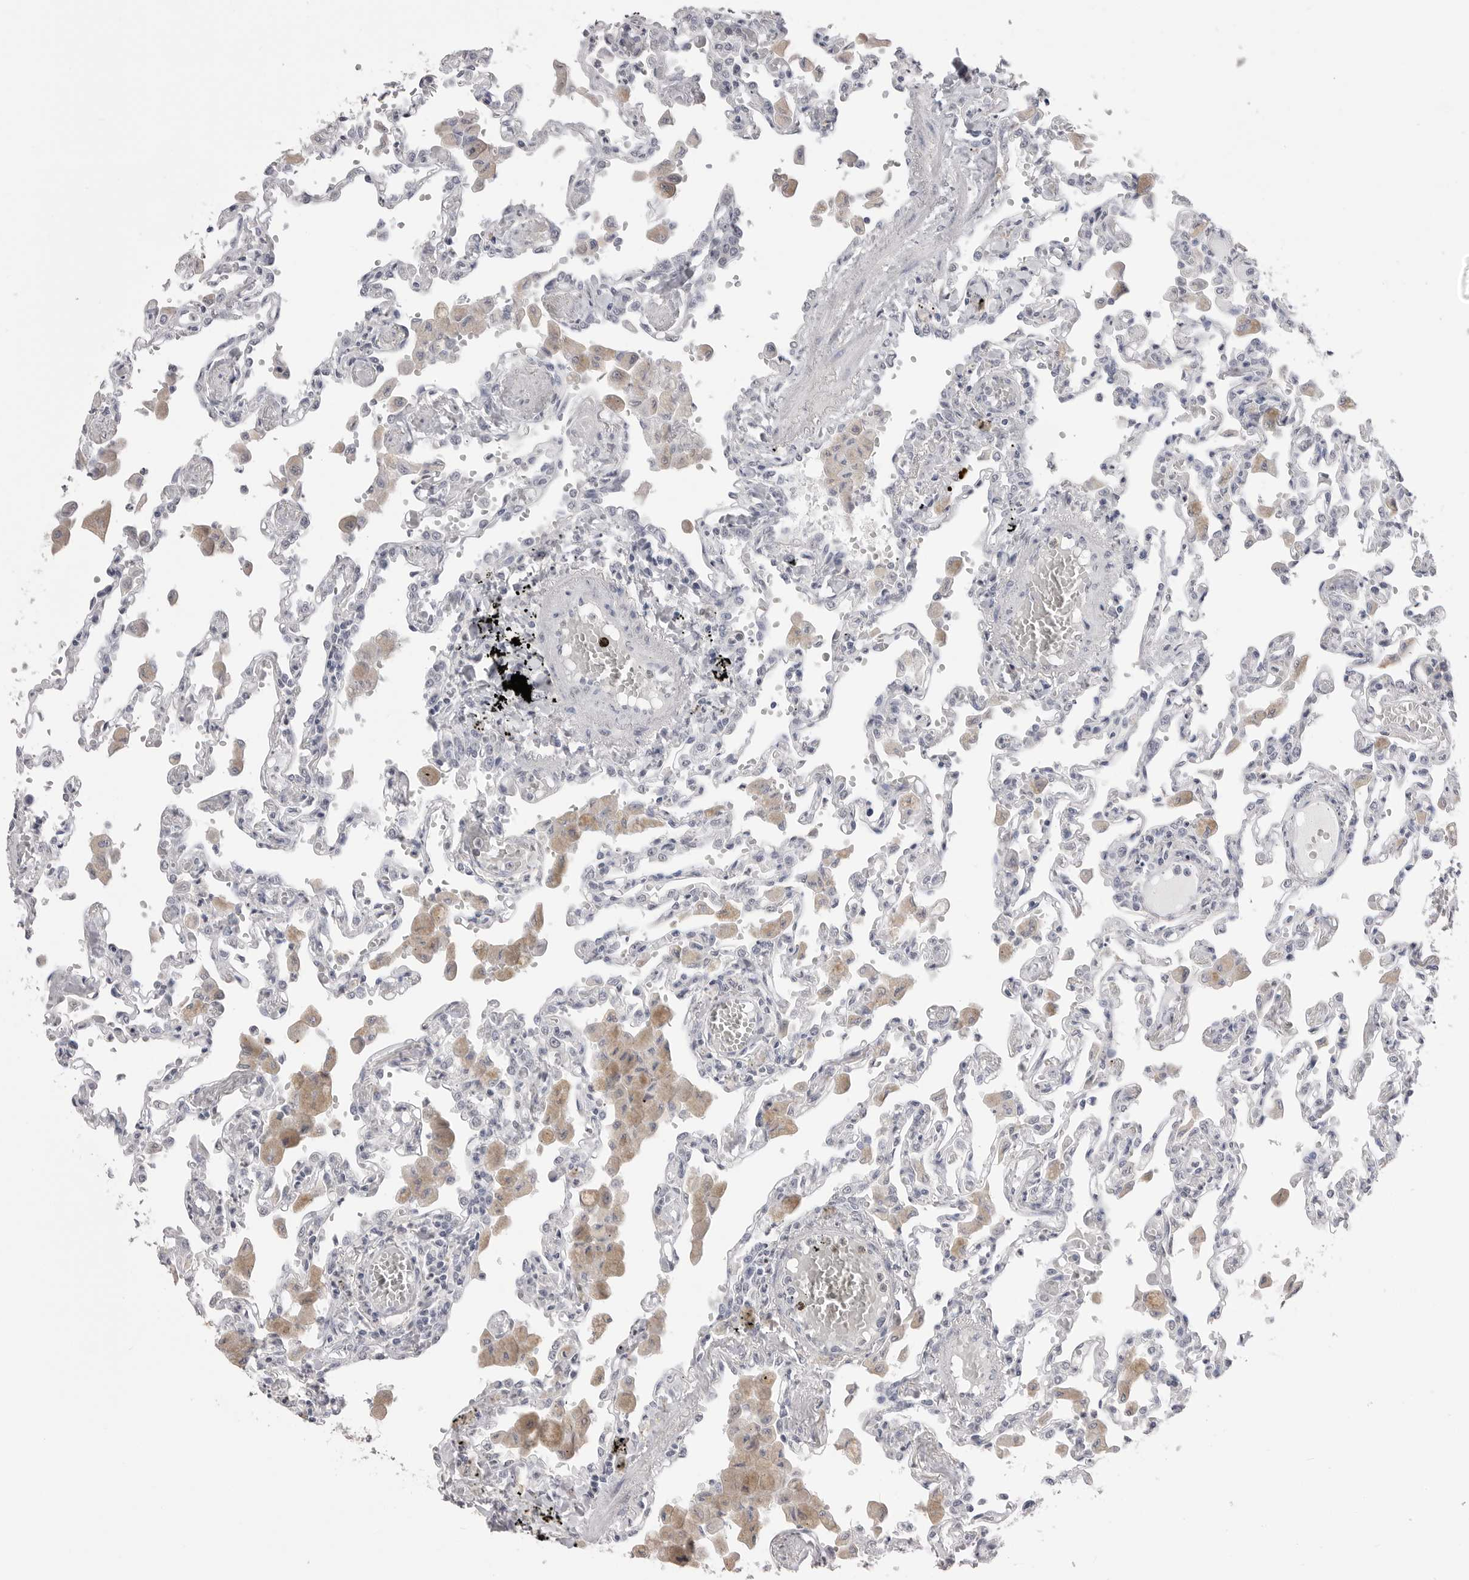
{"staining": {"intensity": "negative", "quantity": "none", "location": "none"}, "tissue": "lung", "cell_type": "Alveolar cells", "image_type": "normal", "snomed": [{"axis": "morphology", "description": "Normal tissue, NOS"}, {"axis": "topography", "description": "Bronchus"}, {"axis": "topography", "description": "Lung"}], "caption": "This is an immunohistochemistry (IHC) image of unremarkable human lung. There is no expression in alveolar cells.", "gene": "ICAM5", "patient": {"sex": "female", "age": 49}}